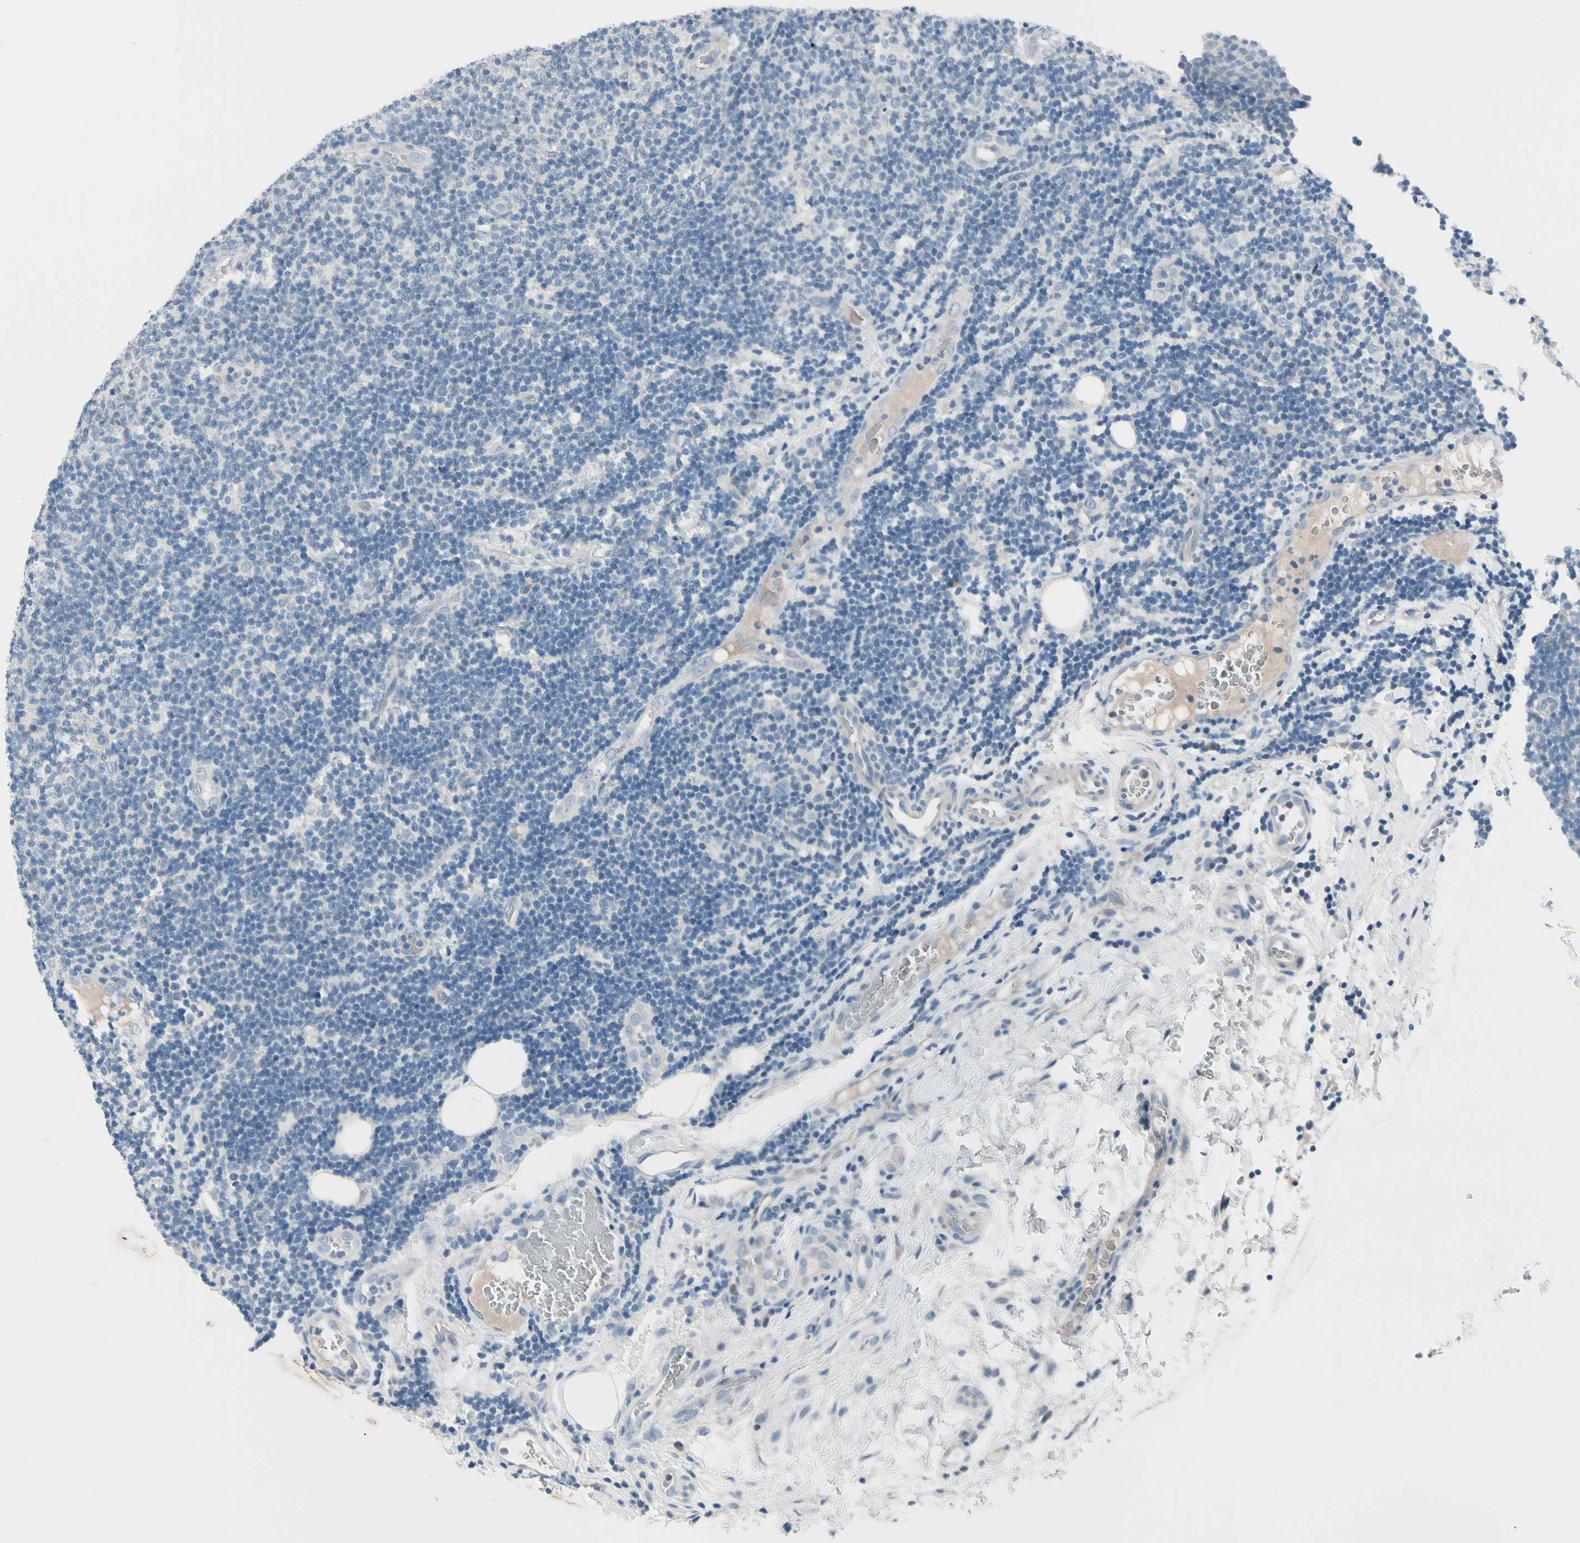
{"staining": {"intensity": "negative", "quantity": "none", "location": "none"}, "tissue": "lymphoma", "cell_type": "Tumor cells", "image_type": "cancer", "snomed": [{"axis": "morphology", "description": "Malignant lymphoma, non-Hodgkin's type, Low grade"}, {"axis": "topography", "description": "Lymph node"}], "caption": "A high-resolution histopathology image shows IHC staining of lymphoma, which demonstrates no significant expression in tumor cells.", "gene": "PGR", "patient": {"sex": "male", "age": 83}}